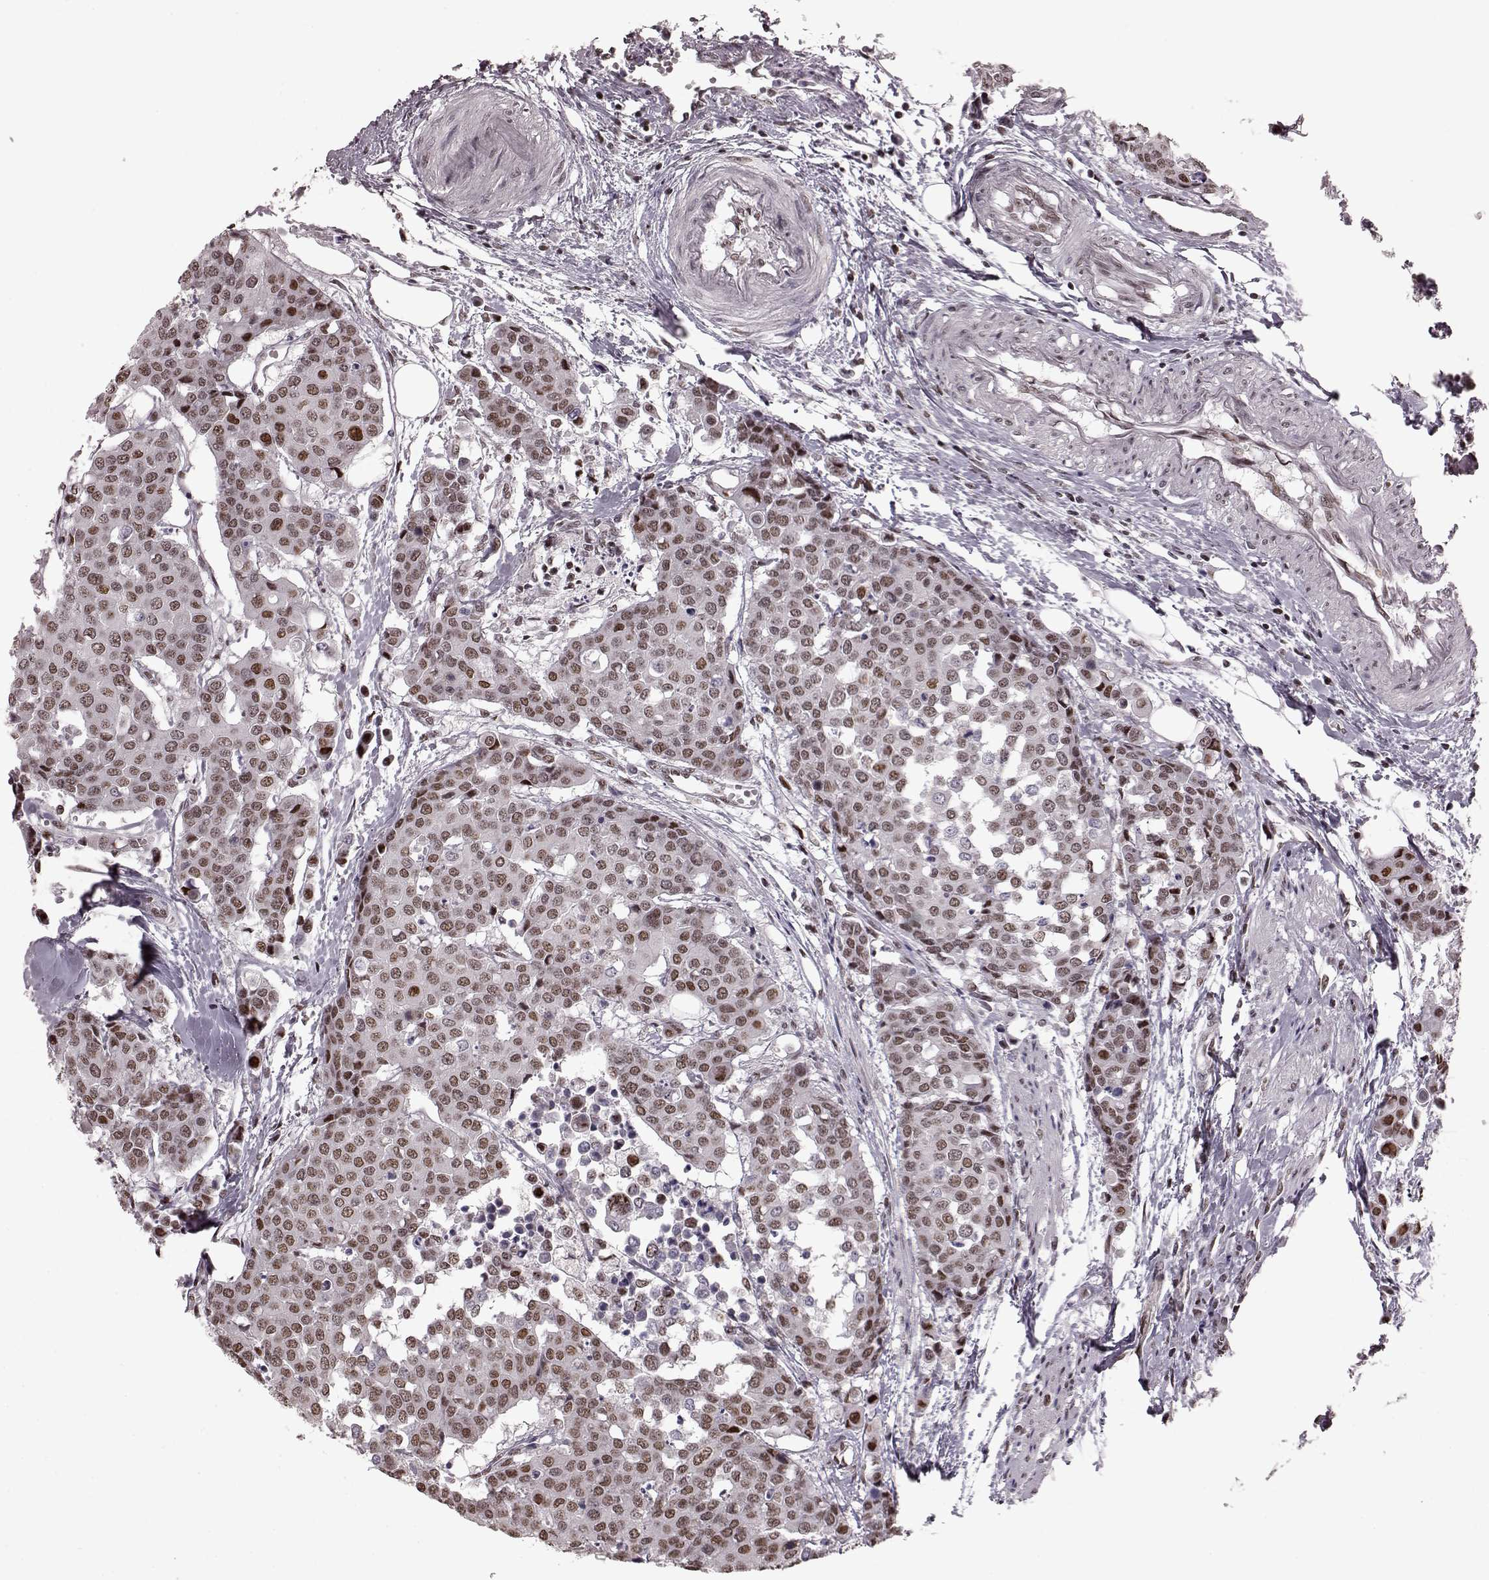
{"staining": {"intensity": "moderate", "quantity": ">75%", "location": "nuclear"}, "tissue": "carcinoid", "cell_type": "Tumor cells", "image_type": "cancer", "snomed": [{"axis": "morphology", "description": "Carcinoid, malignant, NOS"}, {"axis": "topography", "description": "Colon"}], "caption": "DAB immunohistochemical staining of carcinoid (malignant) exhibits moderate nuclear protein staining in about >75% of tumor cells.", "gene": "NR2C1", "patient": {"sex": "male", "age": 81}}